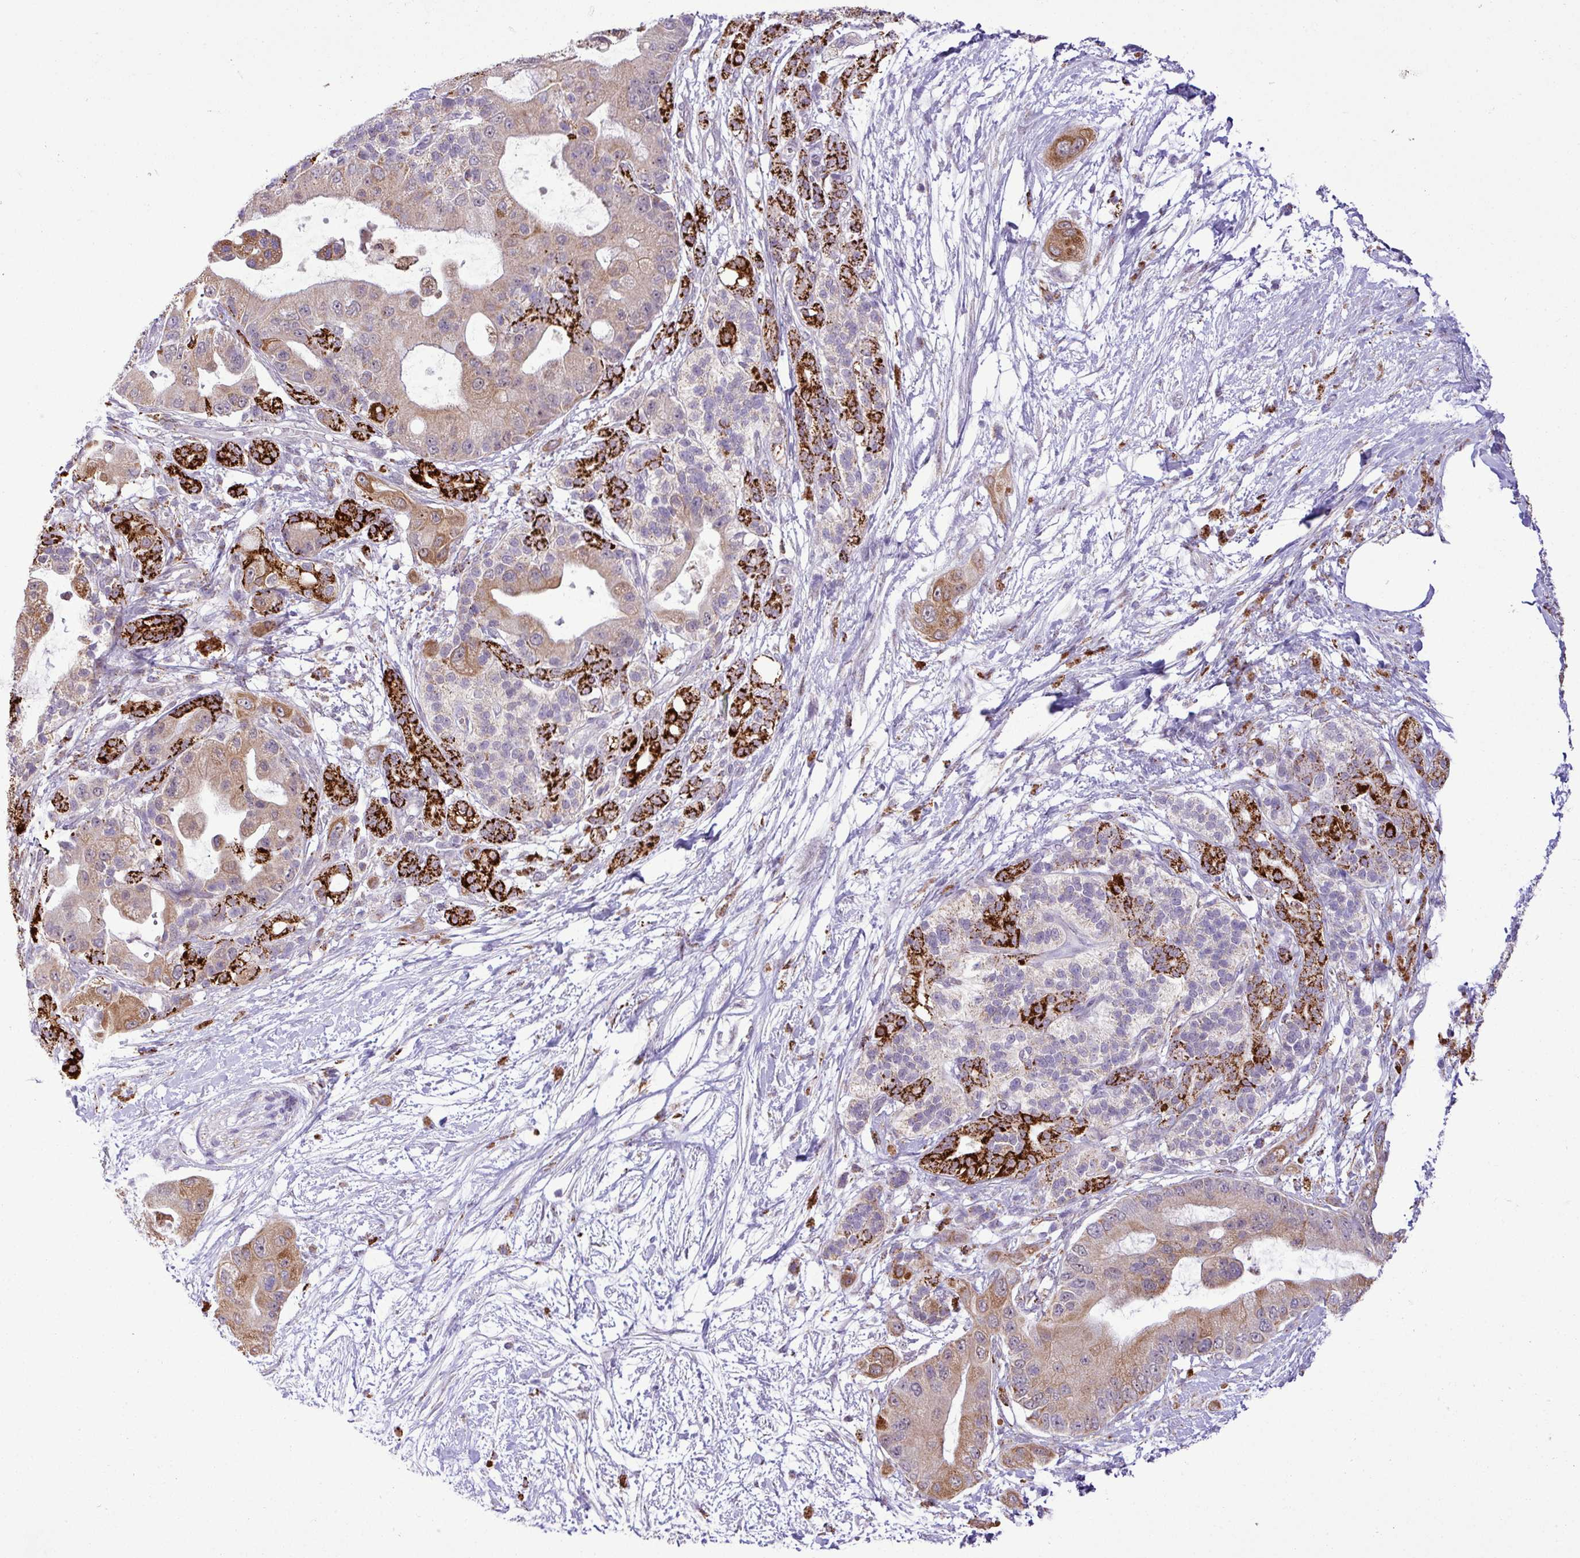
{"staining": {"intensity": "strong", "quantity": "25%-75%", "location": "cytoplasmic/membranous"}, "tissue": "pancreatic cancer", "cell_type": "Tumor cells", "image_type": "cancer", "snomed": [{"axis": "morphology", "description": "Adenocarcinoma, NOS"}, {"axis": "topography", "description": "Pancreas"}], "caption": "Protein analysis of pancreatic cancer (adenocarcinoma) tissue exhibits strong cytoplasmic/membranous staining in approximately 25%-75% of tumor cells.", "gene": "SGPP1", "patient": {"sex": "male", "age": 57}}